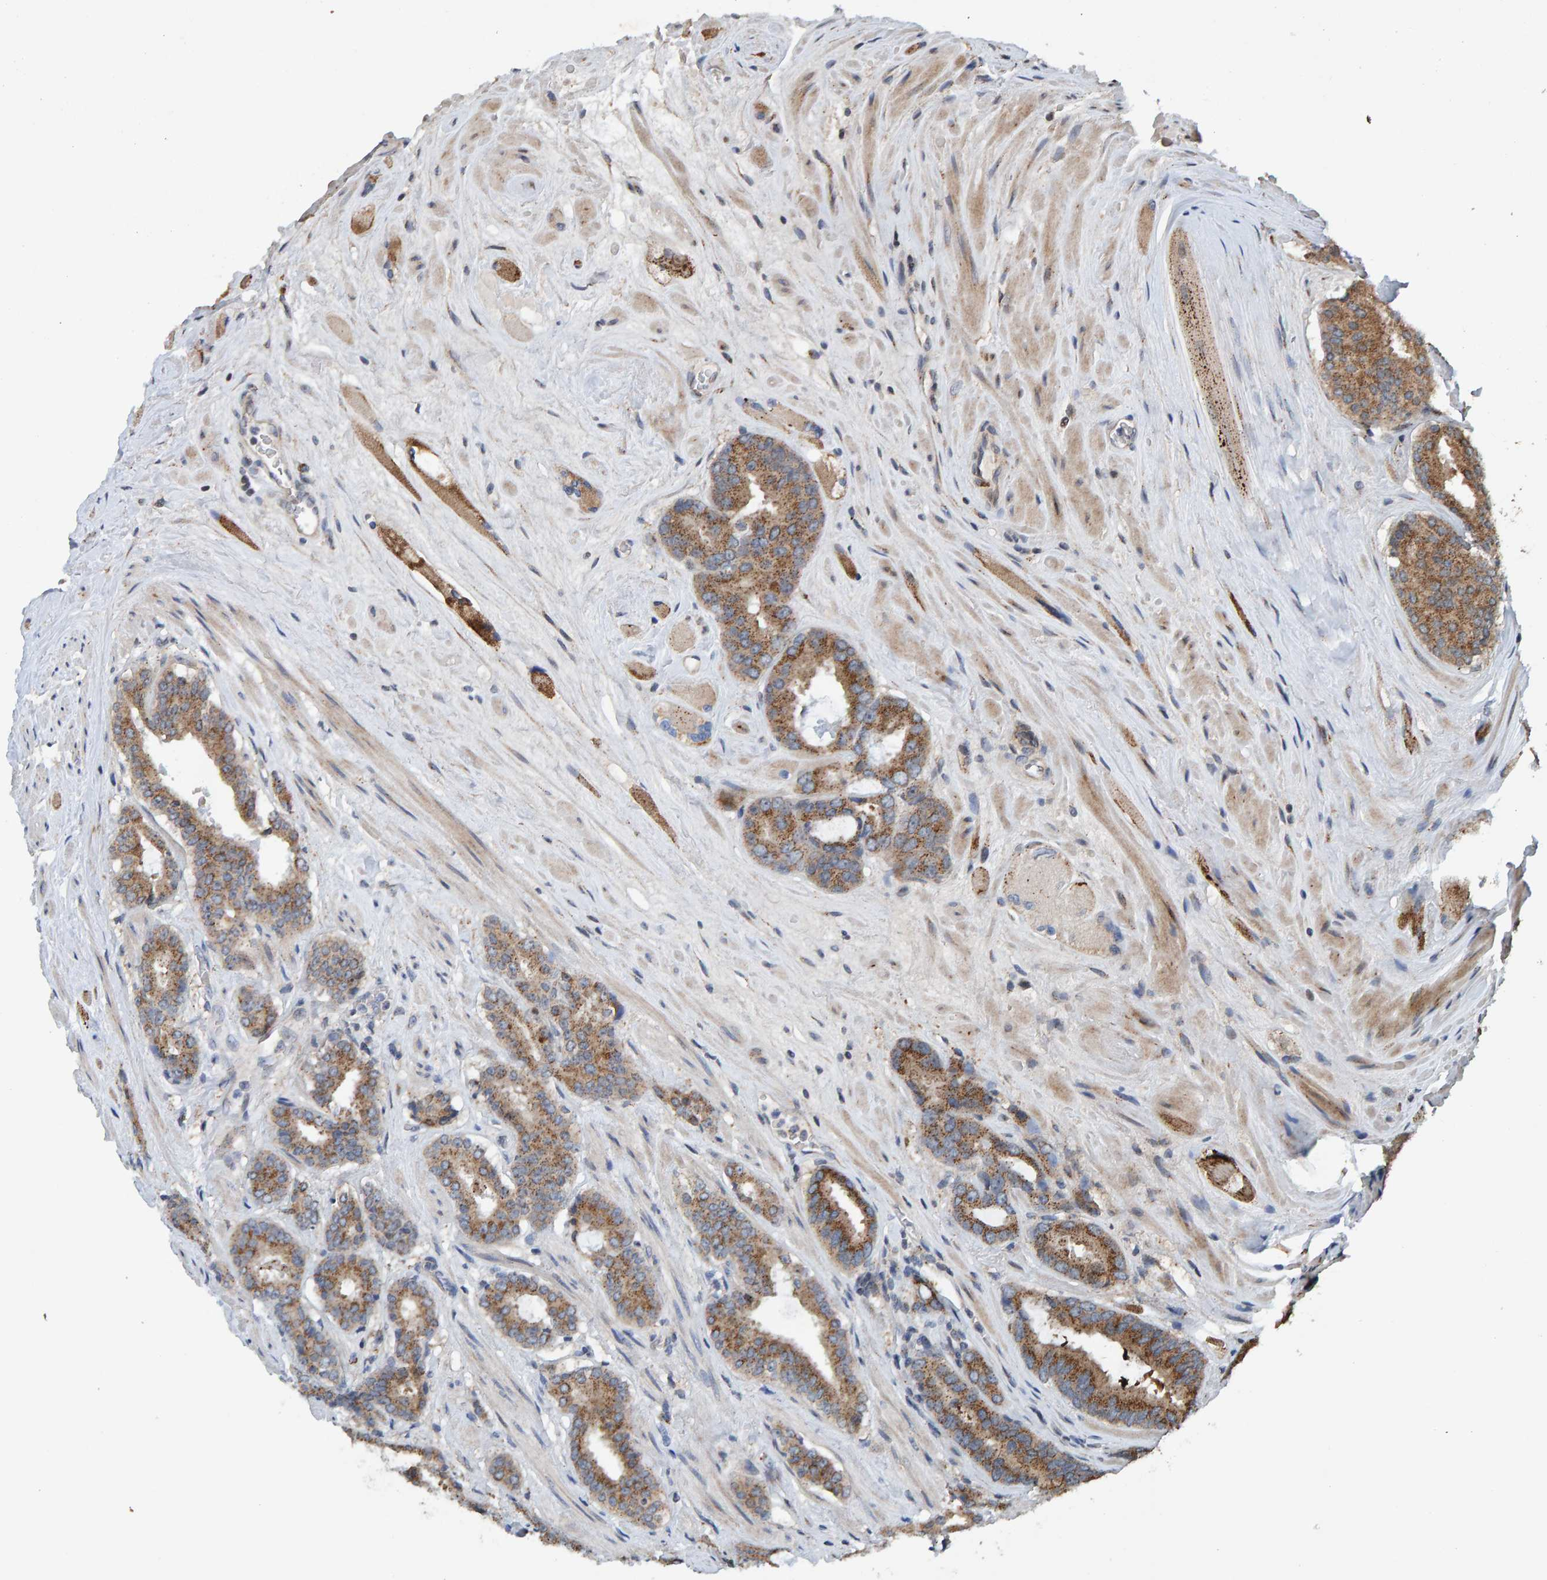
{"staining": {"intensity": "moderate", "quantity": ">75%", "location": "cytoplasmic/membranous"}, "tissue": "prostate cancer", "cell_type": "Tumor cells", "image_type": "cancer", "snomed": [{"axis": "morphology", "description": "Adenocarcinoma, Low grade"}, {"axis": "topography", "description": "Prostate"}], "caption": "Prostate cancer was stained to show a protein in brown. There is medium levels of moderate cytoplasmic/membranous staining in about >75% of tumor cells.", "gene": "CCDC25", "patient": {"sex": "male", "age": 69}}